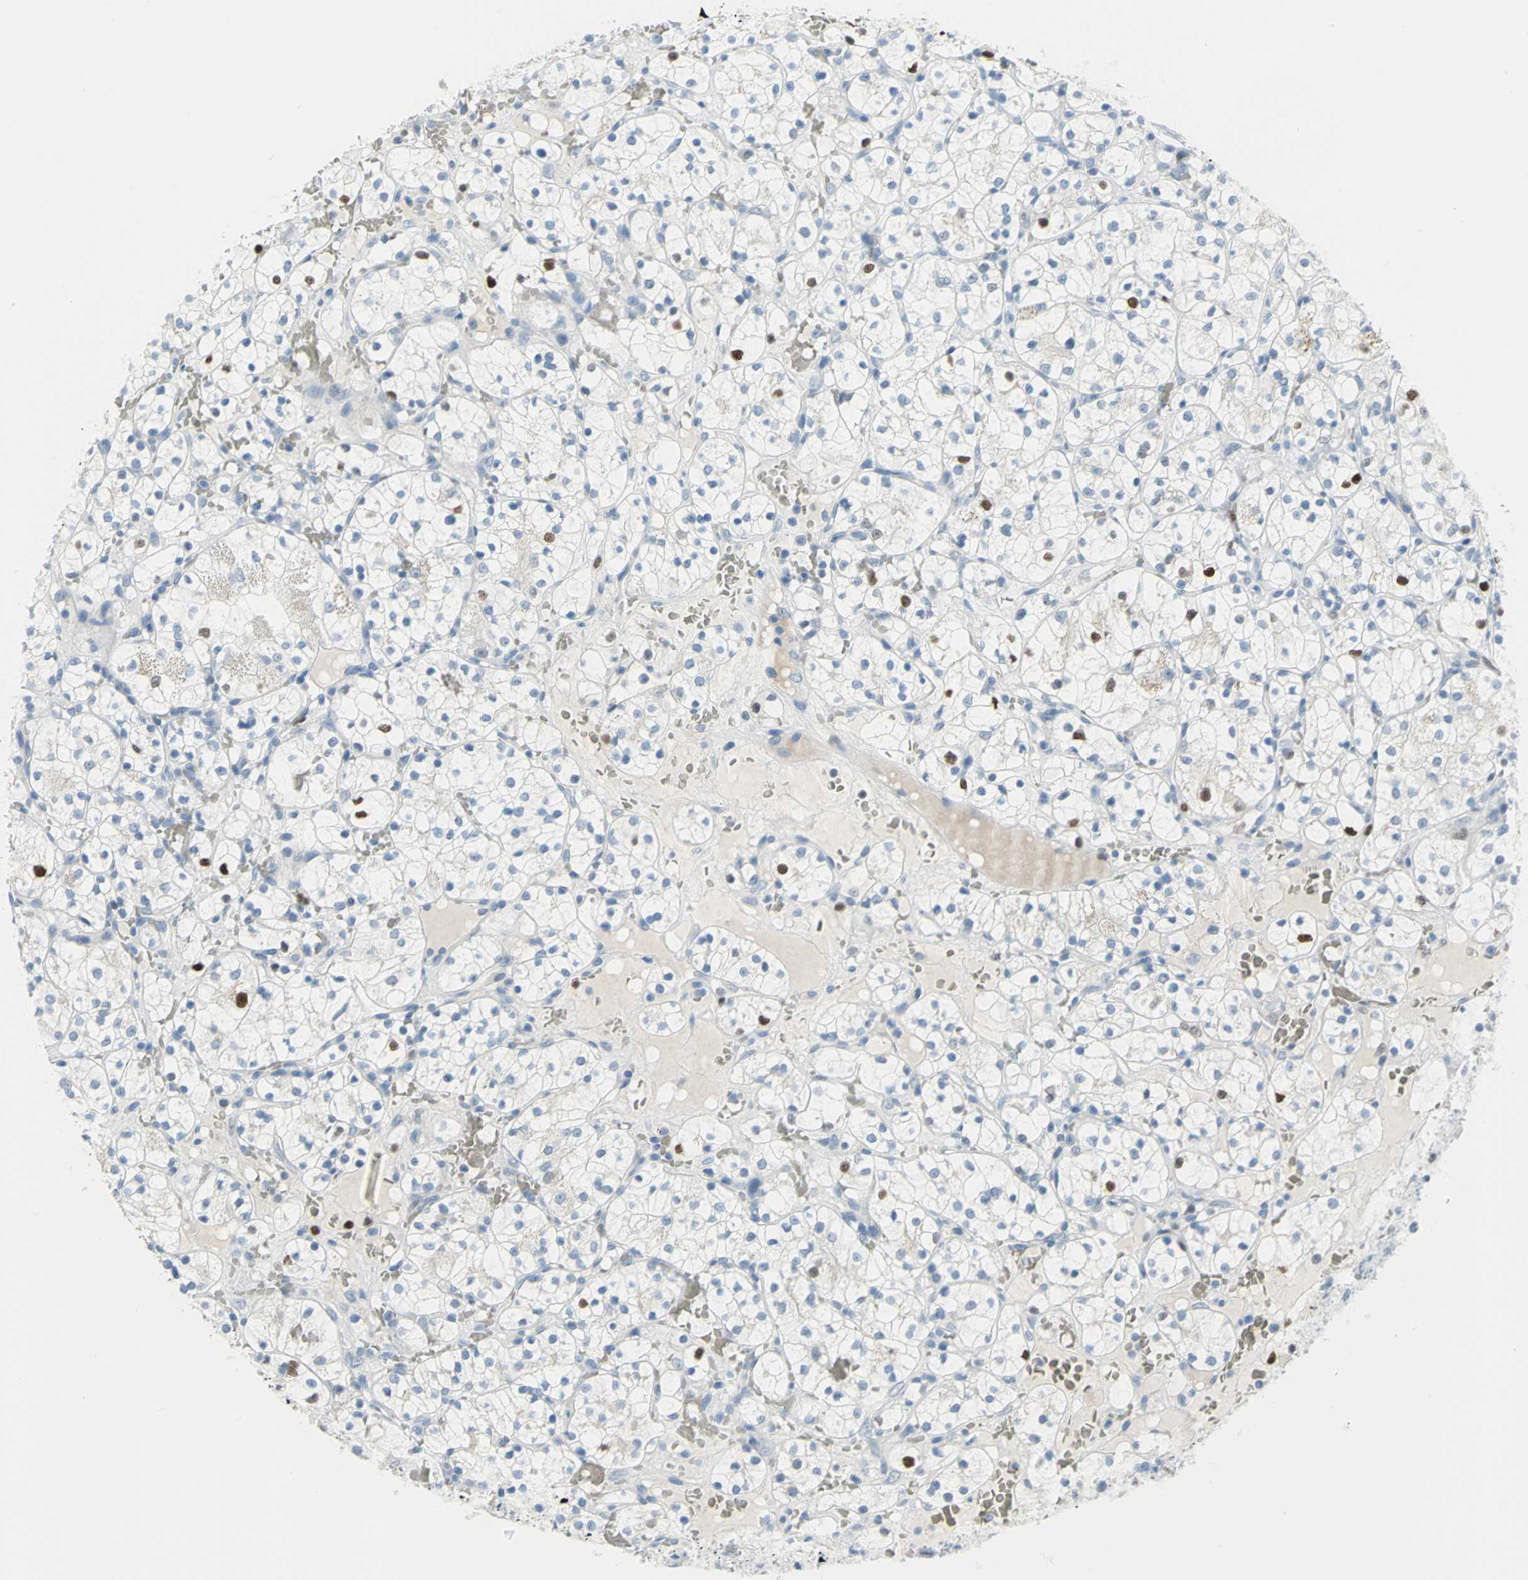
{"staining": {"intensity": "strong", "quantity": "<25%", "location": "nuclear"}, "tissue": "renal cancer", "cell_type": "Tumor cells", "image_type": "cancer", "snomed": [{"axis": "morphology", "description": "Adenocarcinoma, NOS"}, {"axis": "topography", "description": "Kidney"}], "caption": "Tumor cells display medium levels of strong nuclear positivity in about <25% of cells in renal cancer.", "gene": "MCM3", "patient": {"sex": "female", "age": 60}}